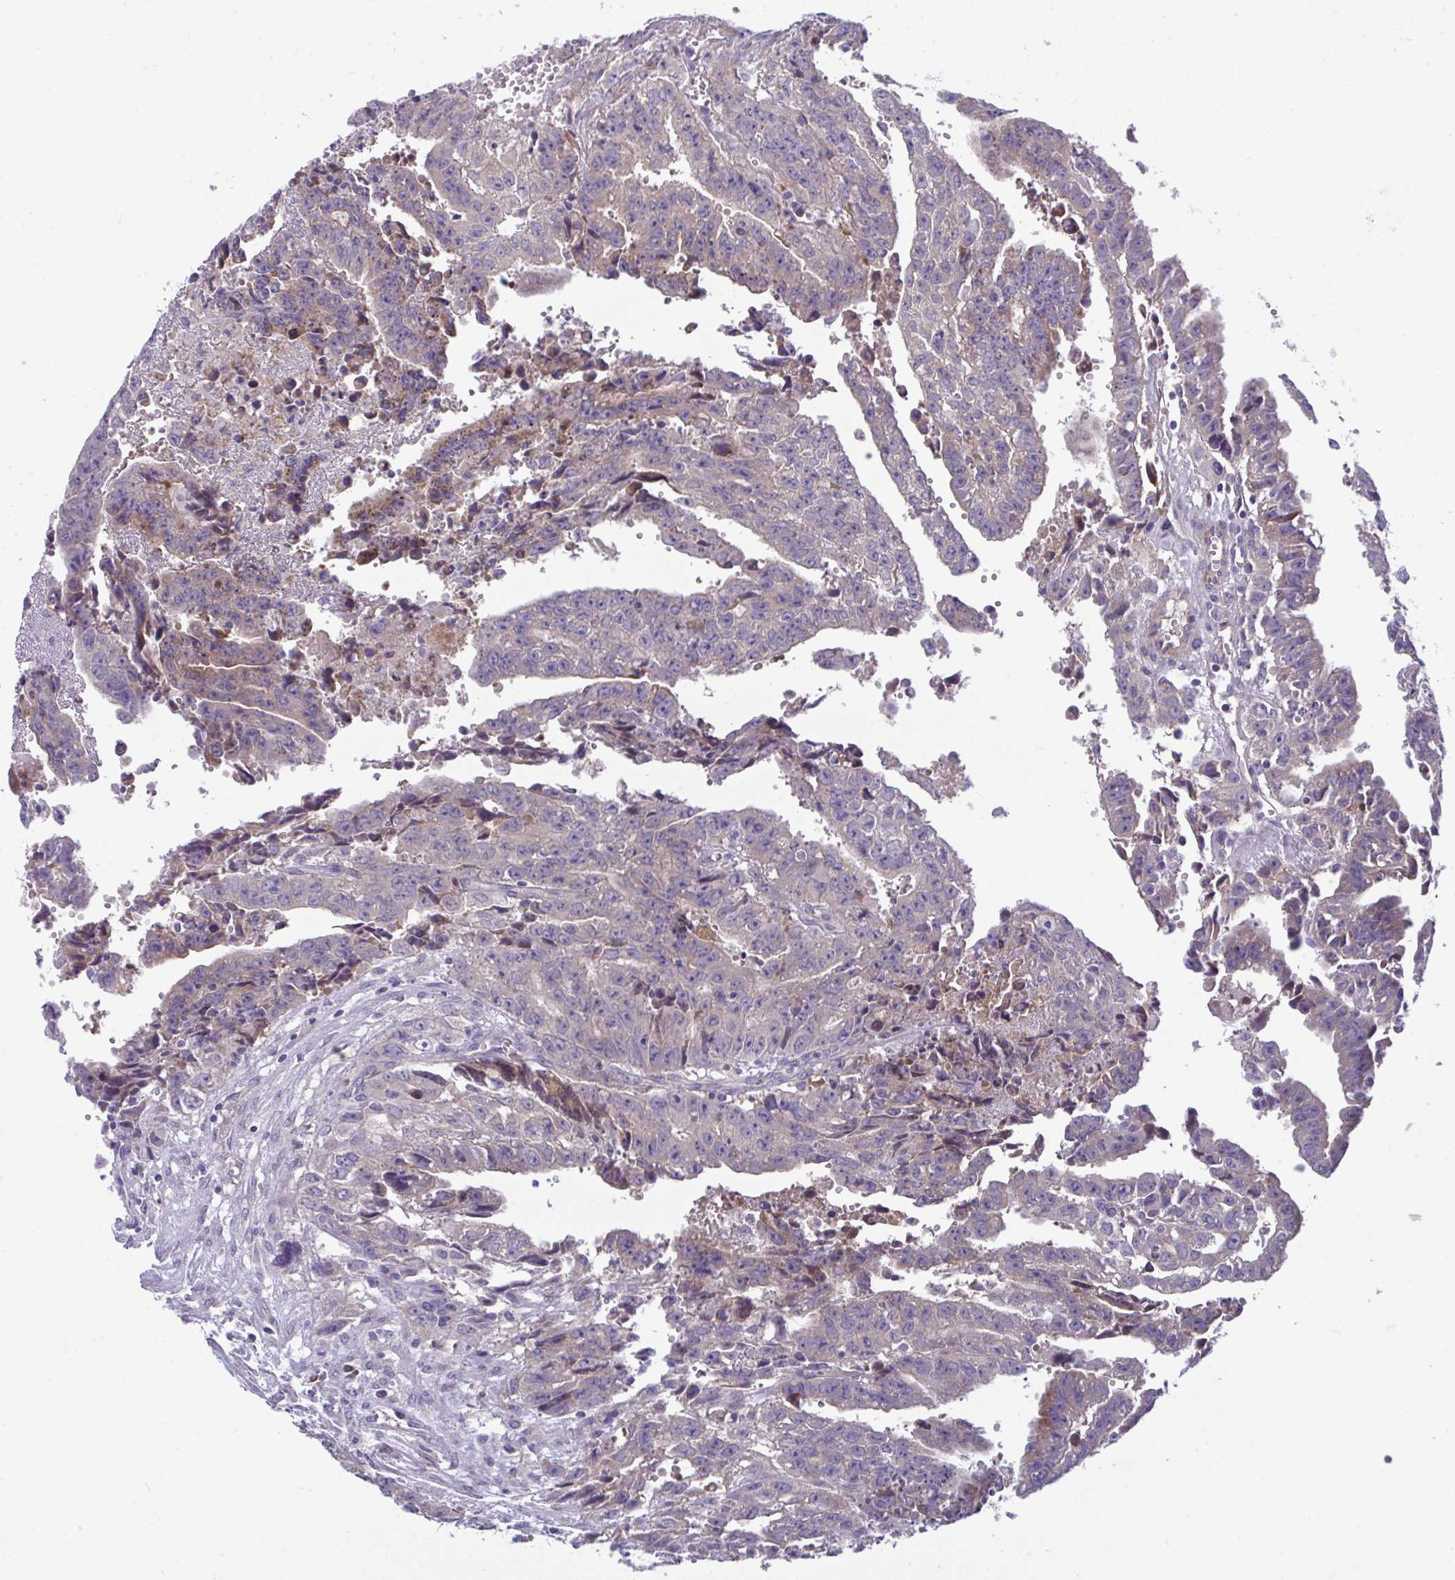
{"staining": {"intensity": "weak", "quantity": "<25%", "location": "cytoplasmic/membranous"}, "tissue": "testis cancer", "cell_type": "Tumor cells", "image_type": "cancer", "snomed": [{"axis": "morphology", "description": "Carcinoma, Embryonal, NOS"}, {"axis": "morphology", "description": "Teratoma, malignant, NOS"}, {"axis": "topography", "description": "Testis"}], "caption": "High magnification brightfield microscopy of malignant teratoma (testis) stained with DAB (3,3'-diaminobenzidine) (brown) and counterstained with hematoxylin (blue): tumor cells show no significant positivity.", "gene": "PIGZ", "patient": {"sex": "male", "age": 24}}